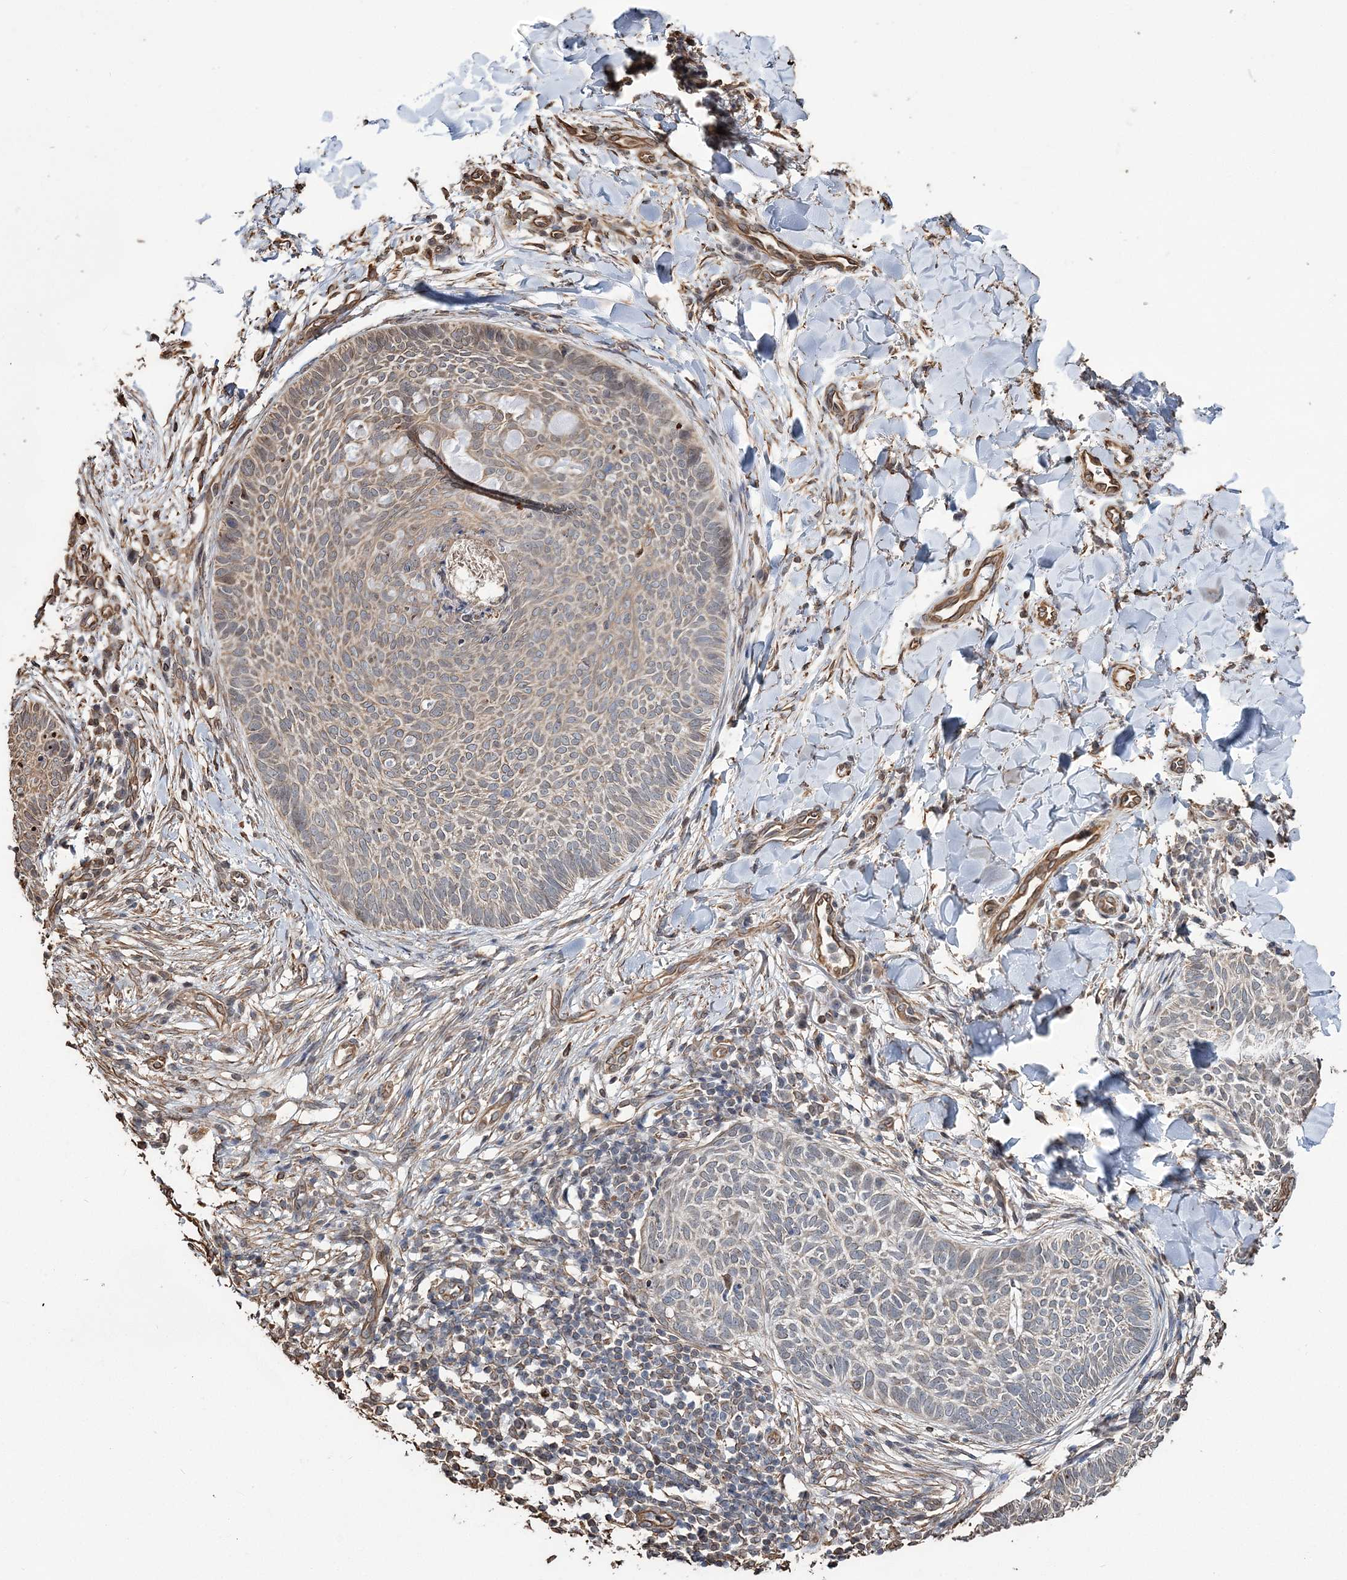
{"staining": {"intensity": "weak", "quantity": "25%-75%", "location": "cytoplasmic/membranous"}, "tissue": "skin cancer", "cell_type": "Tumor cells", "image_type": "cancer", "snomed": [{"axis": "morphology", "description": "Normal tissue, NOS"}, {"axis": "morphology", "description": "Basal cell carcinoma"}, {"axis": "topography", "description": "Skin"}], "caption": "High-magnification brightfield microscopy of basal cell carcinoma (skin) stained with DAB (brown) and counterstained with hematoxylin (blue). tumor cells exhibit weak cytoplasmic/membranous expression is appreciated in approximately25%-75% of cells.", "gene": "ATP11B", "patient": {"sex": "male", "age": 50}}